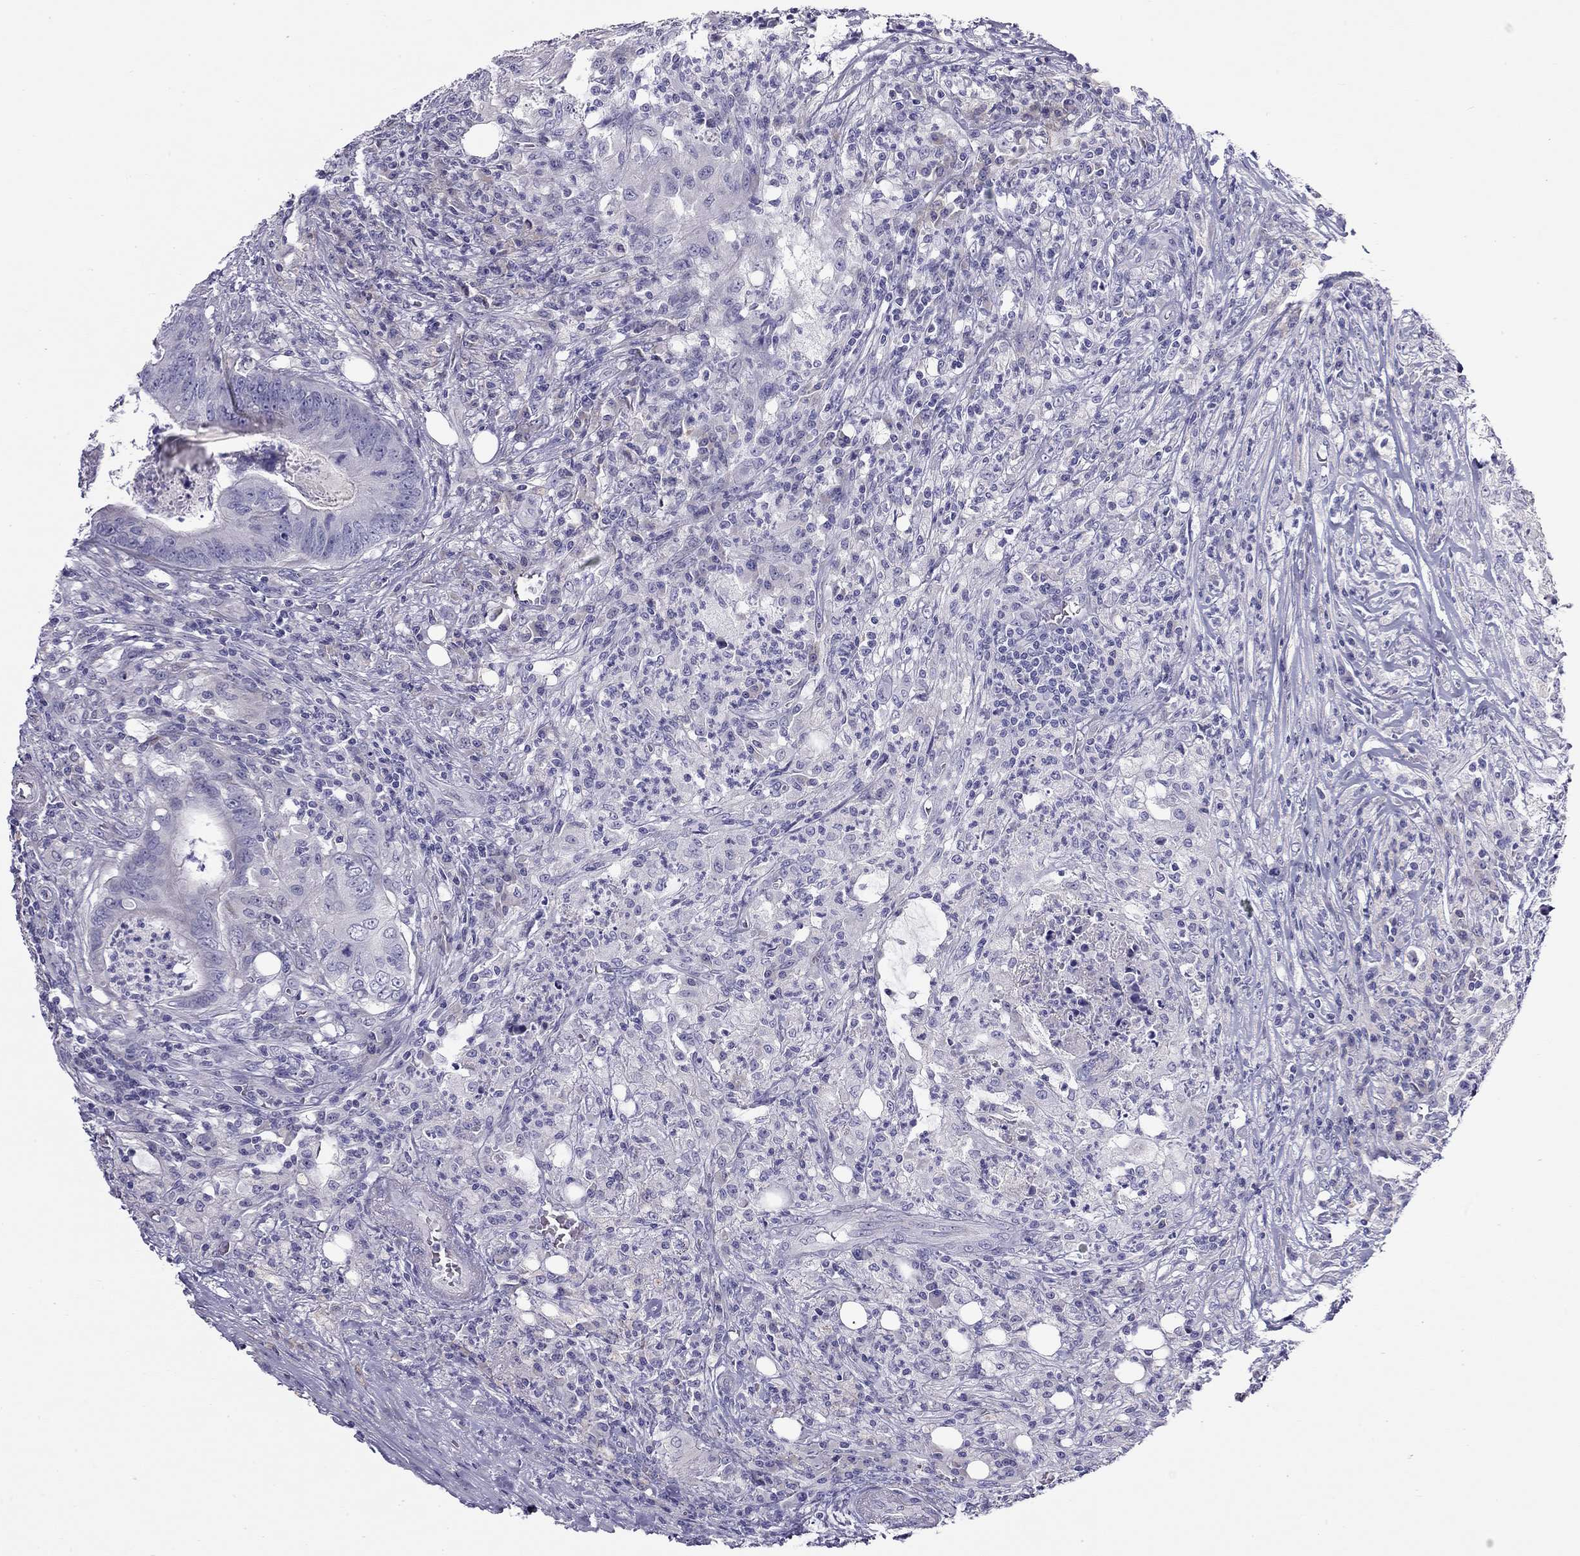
{"staining": {"intensity": "negative", "quantity": "none", "location": "none"}, "tissue": "colorectal cancer", "cell_type": "Tumor cells", "image_type": "cancer", "snomed": [{"axis": "morphology", "description": "Adenocarcinoma, NOS"}, {"axis": "topography", "description": "Colon"}], "caption": "Tumor cells show no significant staining in adenocarcinoma (colorectal).", "gene": "CPNE4", "patient": {"sex": "male", "age": 84}}